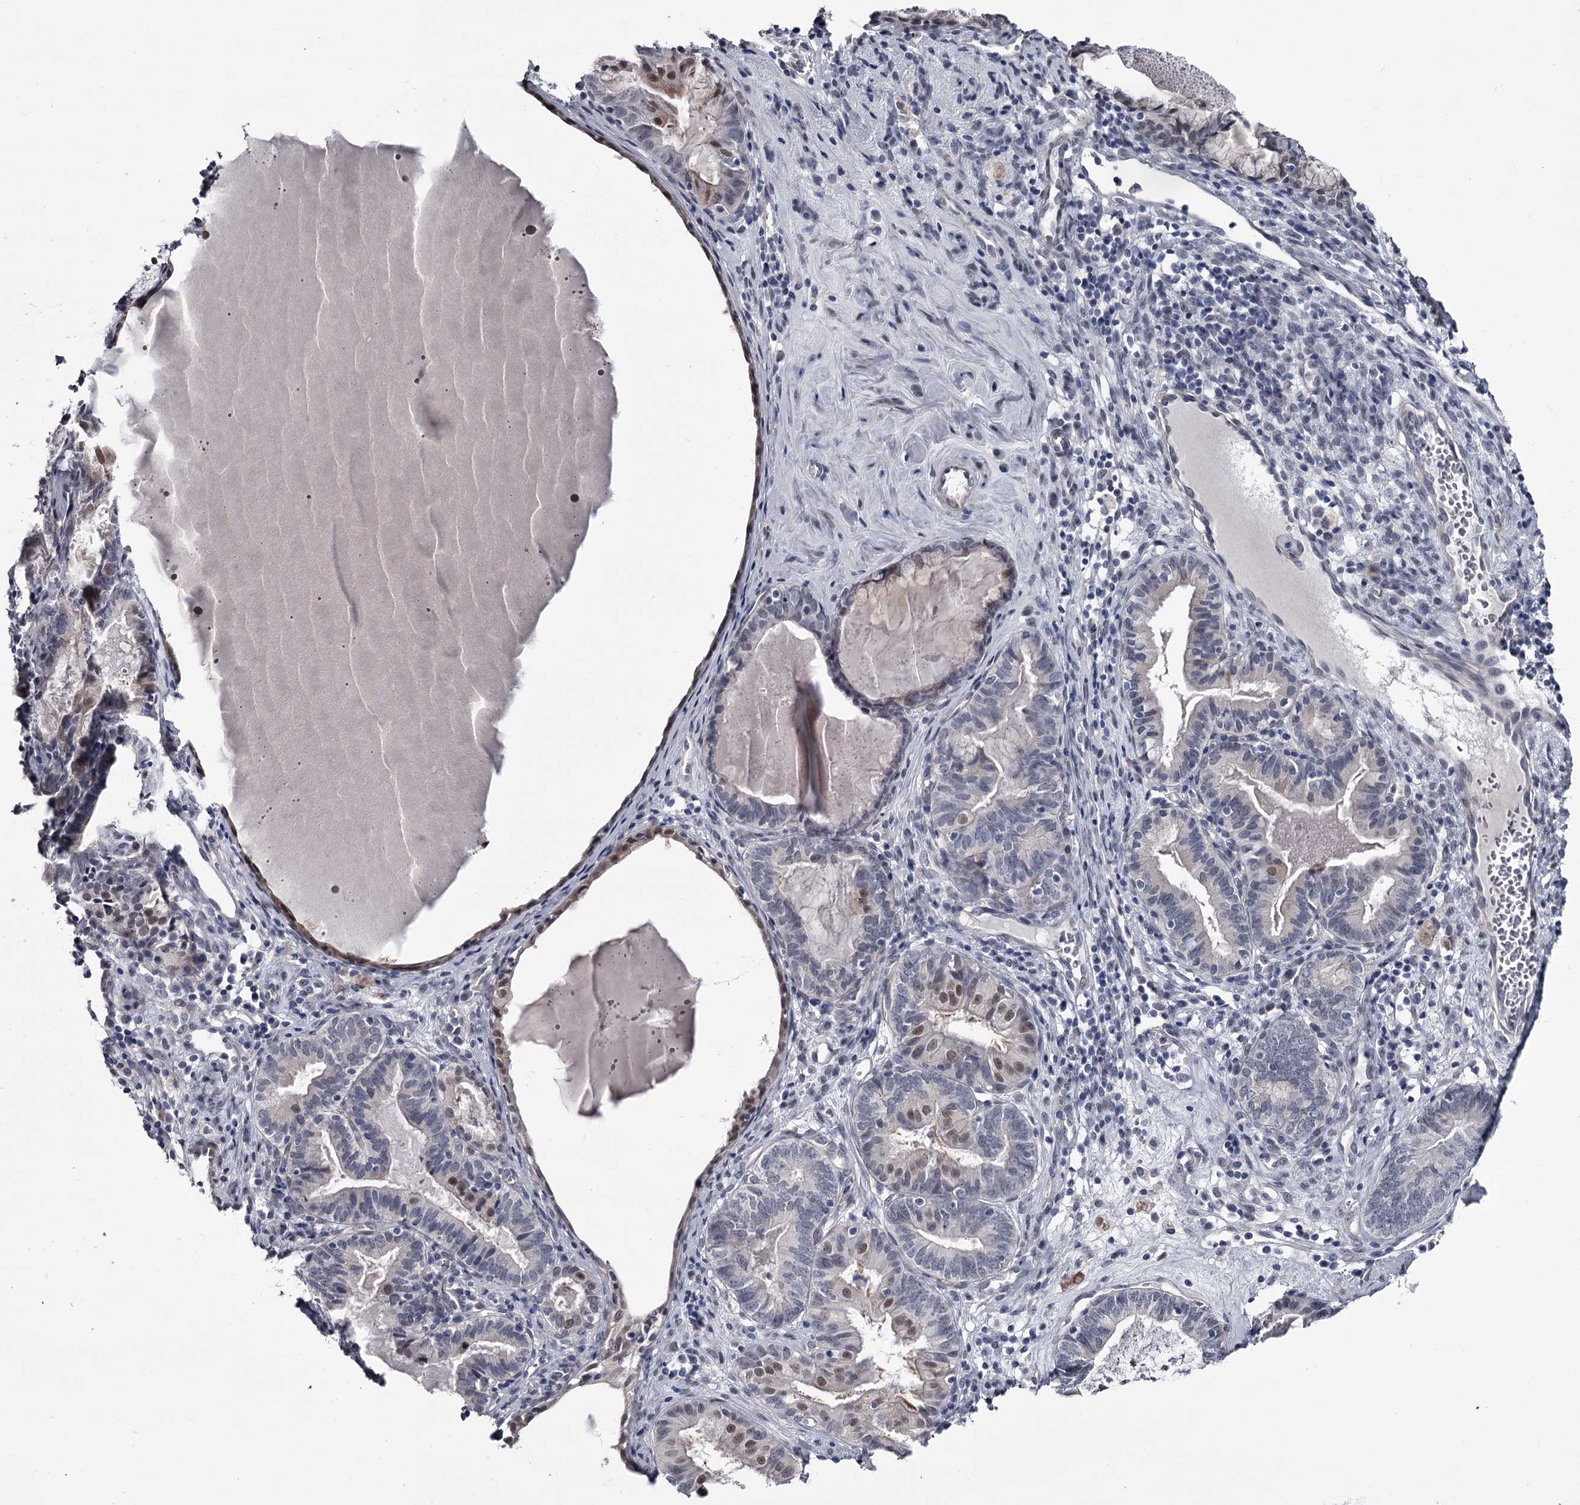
{"staining": {"intensity": "moderate", "quantity": "<25%", "location": "nuclear"}, "tissue": "endometrial cancer", "cell_type": "Tumor cells", "image_type": "cancer", "snomed": [{"axis": "morphology", "description": "Adenocarcinoma, NOS"}, {"axis": "topography", "description": "Endometrium"}], "caption": "This is a photomicrograph of immunohistochemistry (IHC) staining of endometrial cancer, which shows moderate positivity in the nuclear of tumor cells.", "gene": "PRPF40B", "patient": {"sex": "female", "age": 79}}